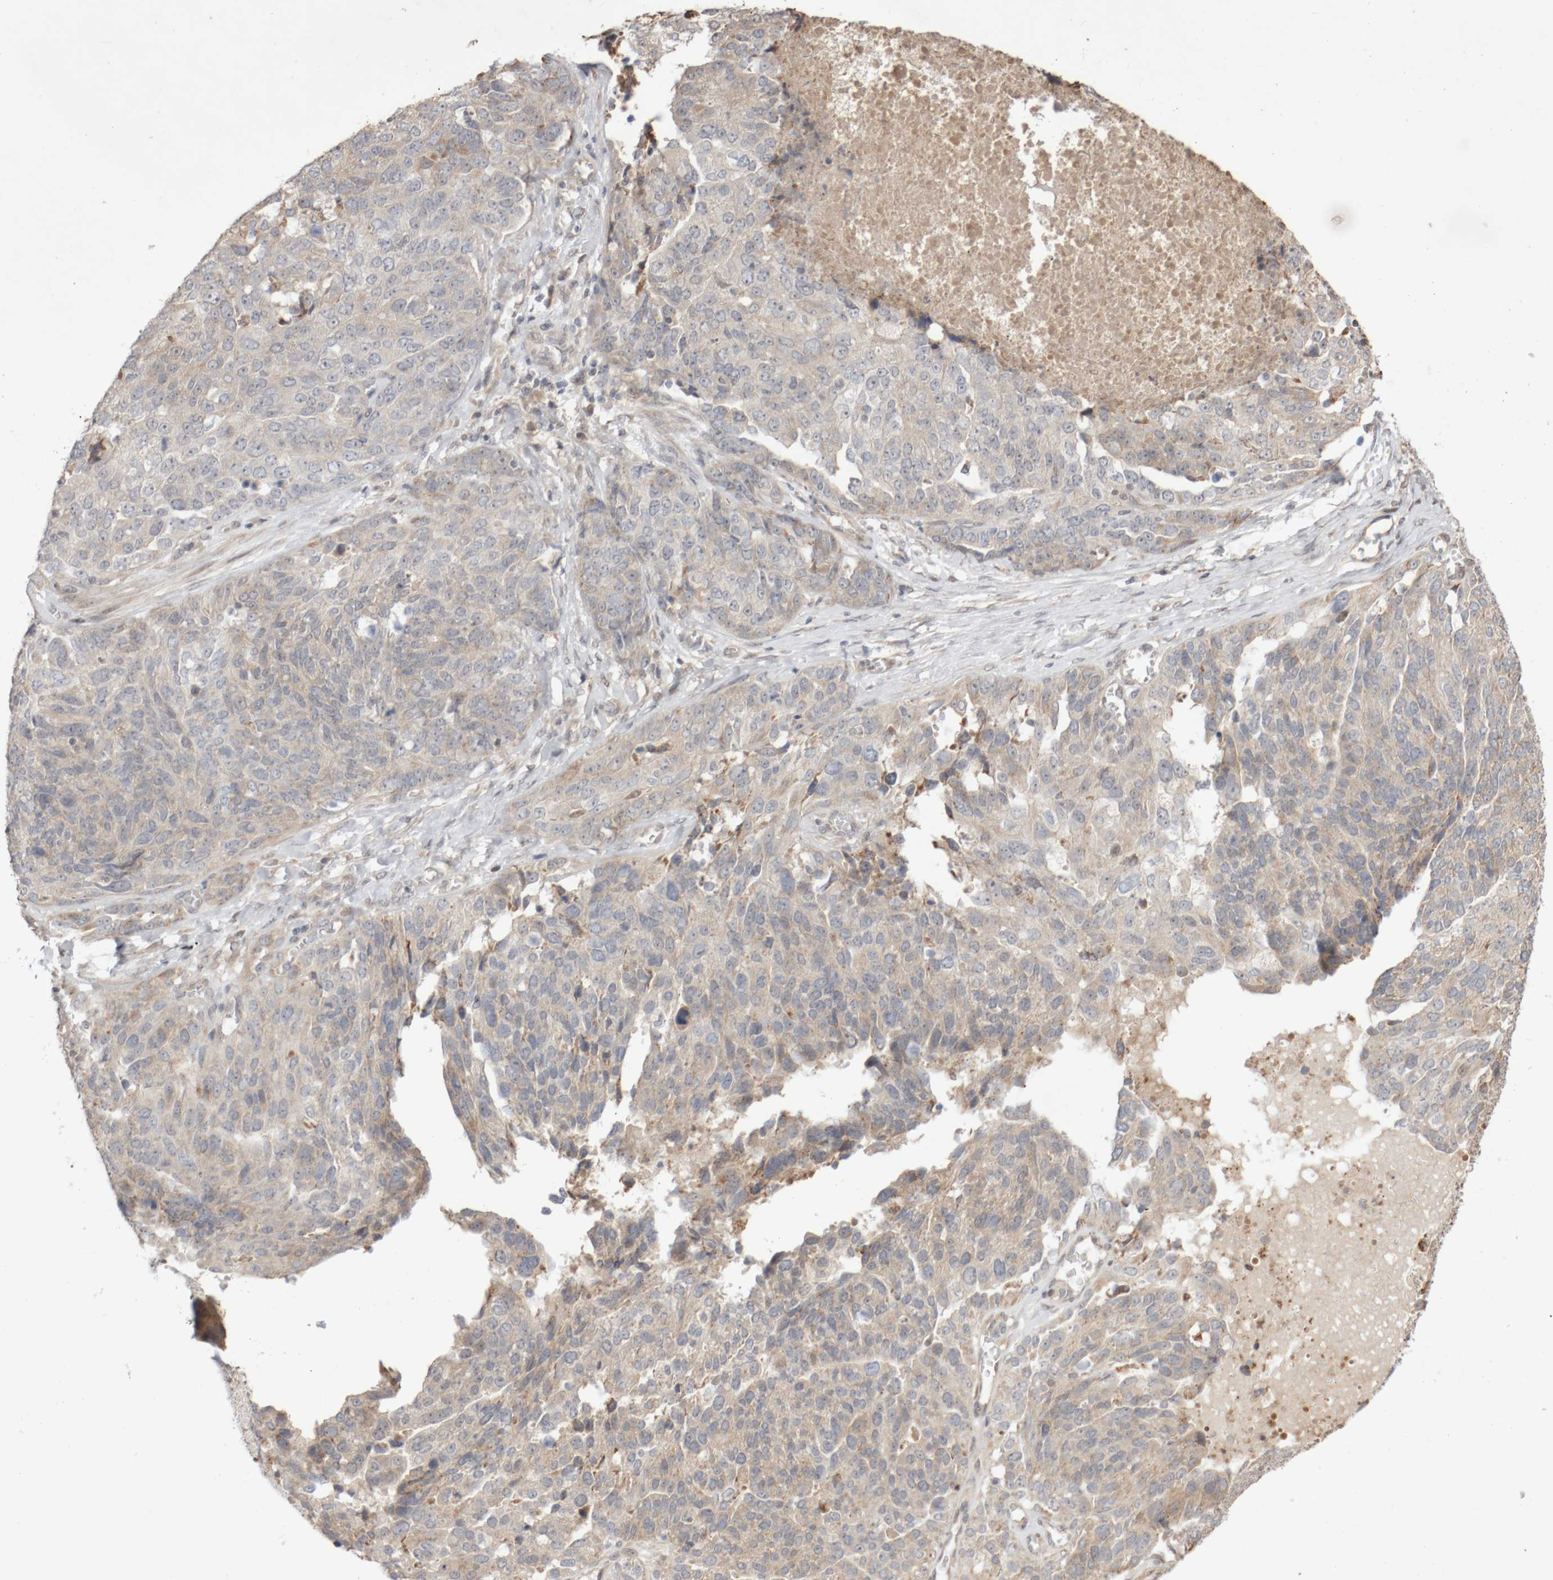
{"staining": {"intensity": "weak", "quantity": "<25%", "location": "cytoplasmic/membranous"}, "tissue": "ovarian cancer", "cell_type": "Tumor cells", "image_type": "cancer", "snomed": [{"axis": "morphology", "description": "Cystadenocarcinoma, serous, NOS"}, {"axis": "topography", "description": "Ovary"}], "caption": "Tumor cells show no significant protein expression in serous cystadenocarcinoma (ovarian). Nuclei are stained in blue.", "gene": "DPH7", "patient": {"sex": "female", "age": 44}}